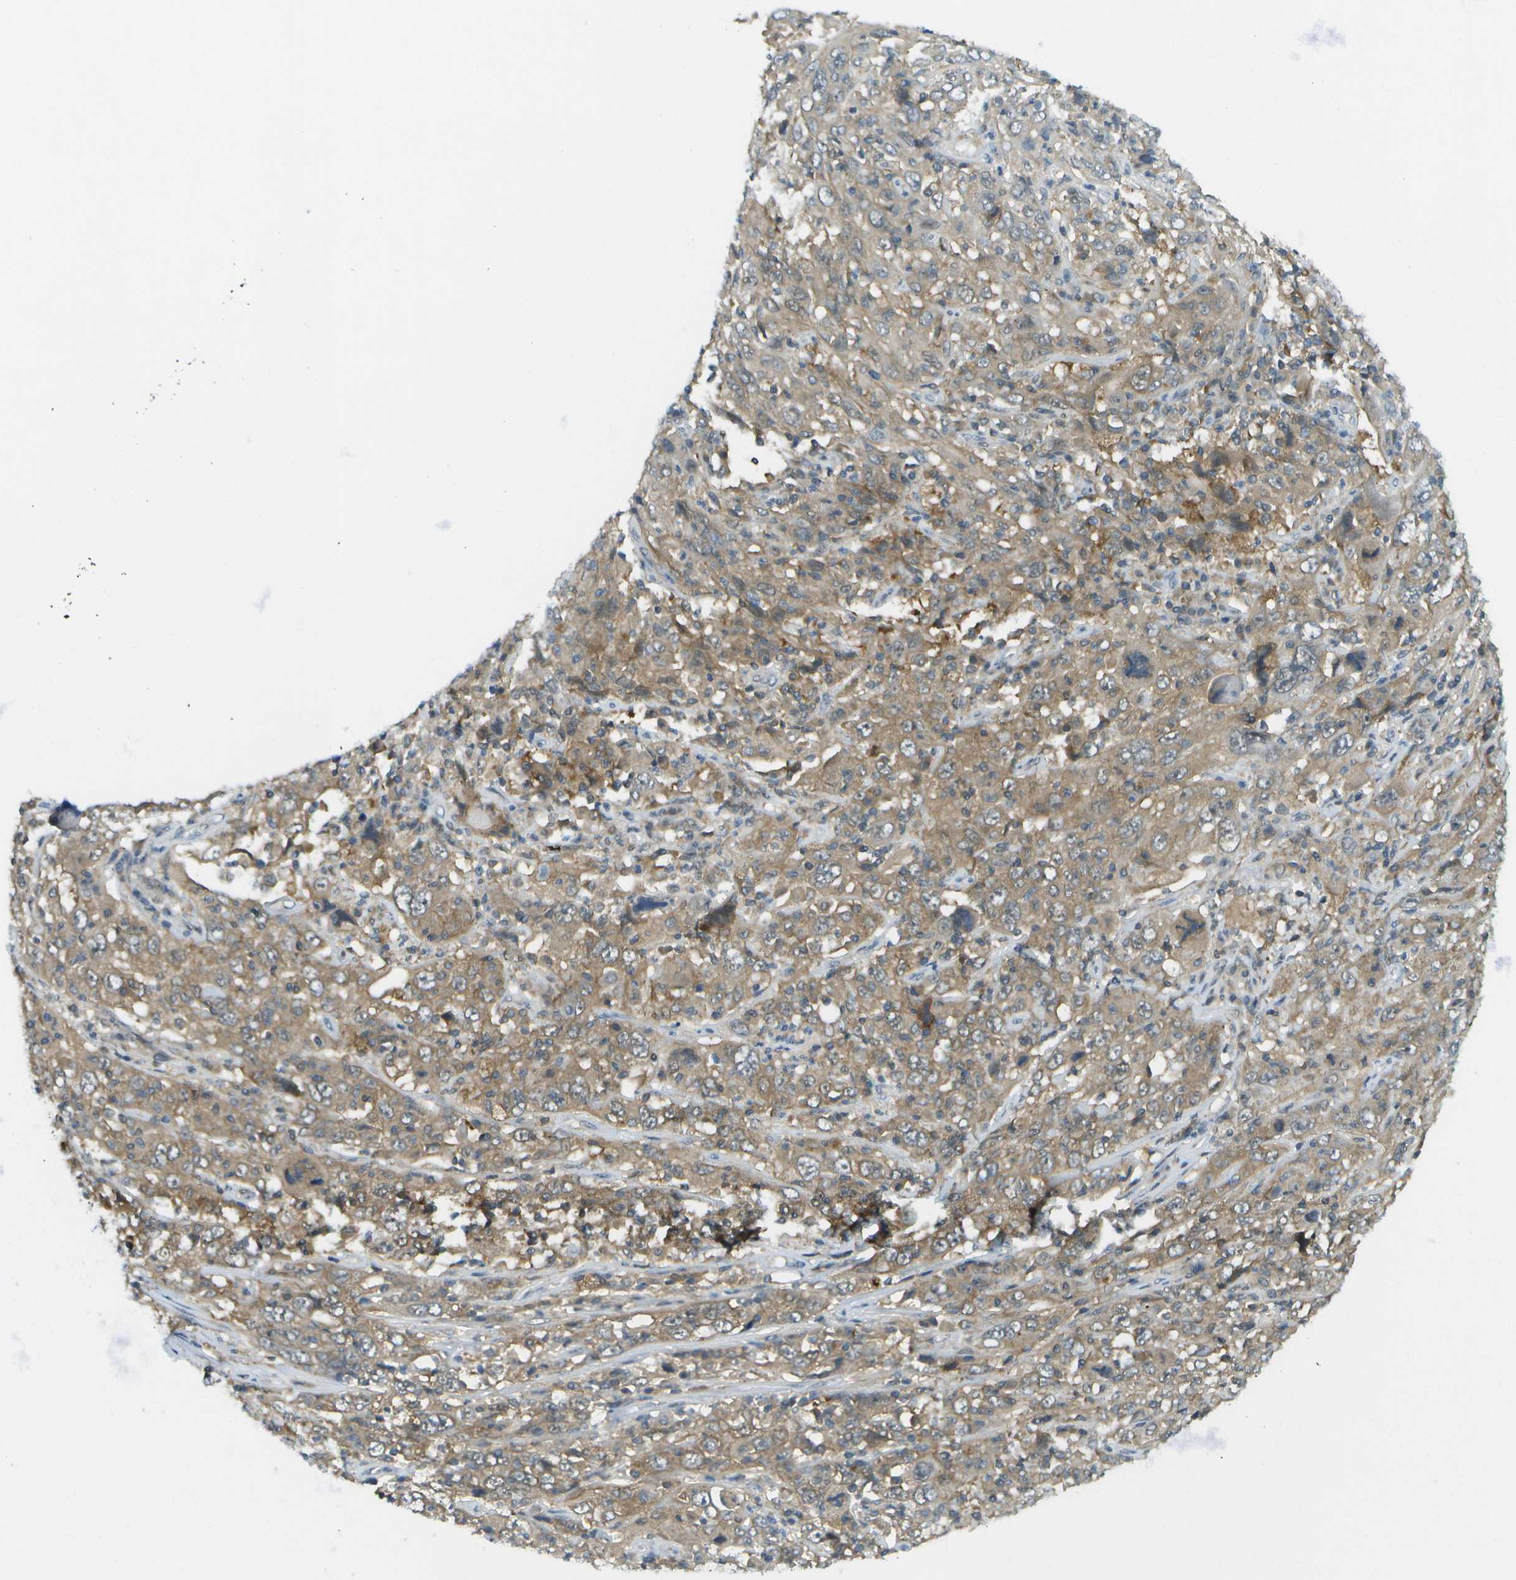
{"staining": {"intensity": "weak", "quantity": ">75%", "location": "cytoplasmic/membranous"}, "tissue": "cervical cancer", "cell_type": "Tumor cells", "image_type": "cancer", "snomed": [{"axis": "morphology", "description": "Squamous cell carcinoma, NOS"}, {"axis": "topography", "description": "Cervix"}], "caption": "Brown immunohistochemical staining in squamous cell carcinoma (cervical) reveals weak cytoplasmic/membranous positivity in about >75% of tumor cells. Nuclei are stained in blue.", "gene": "CDH23", "patient": {"sex": "female", "age": 46}}